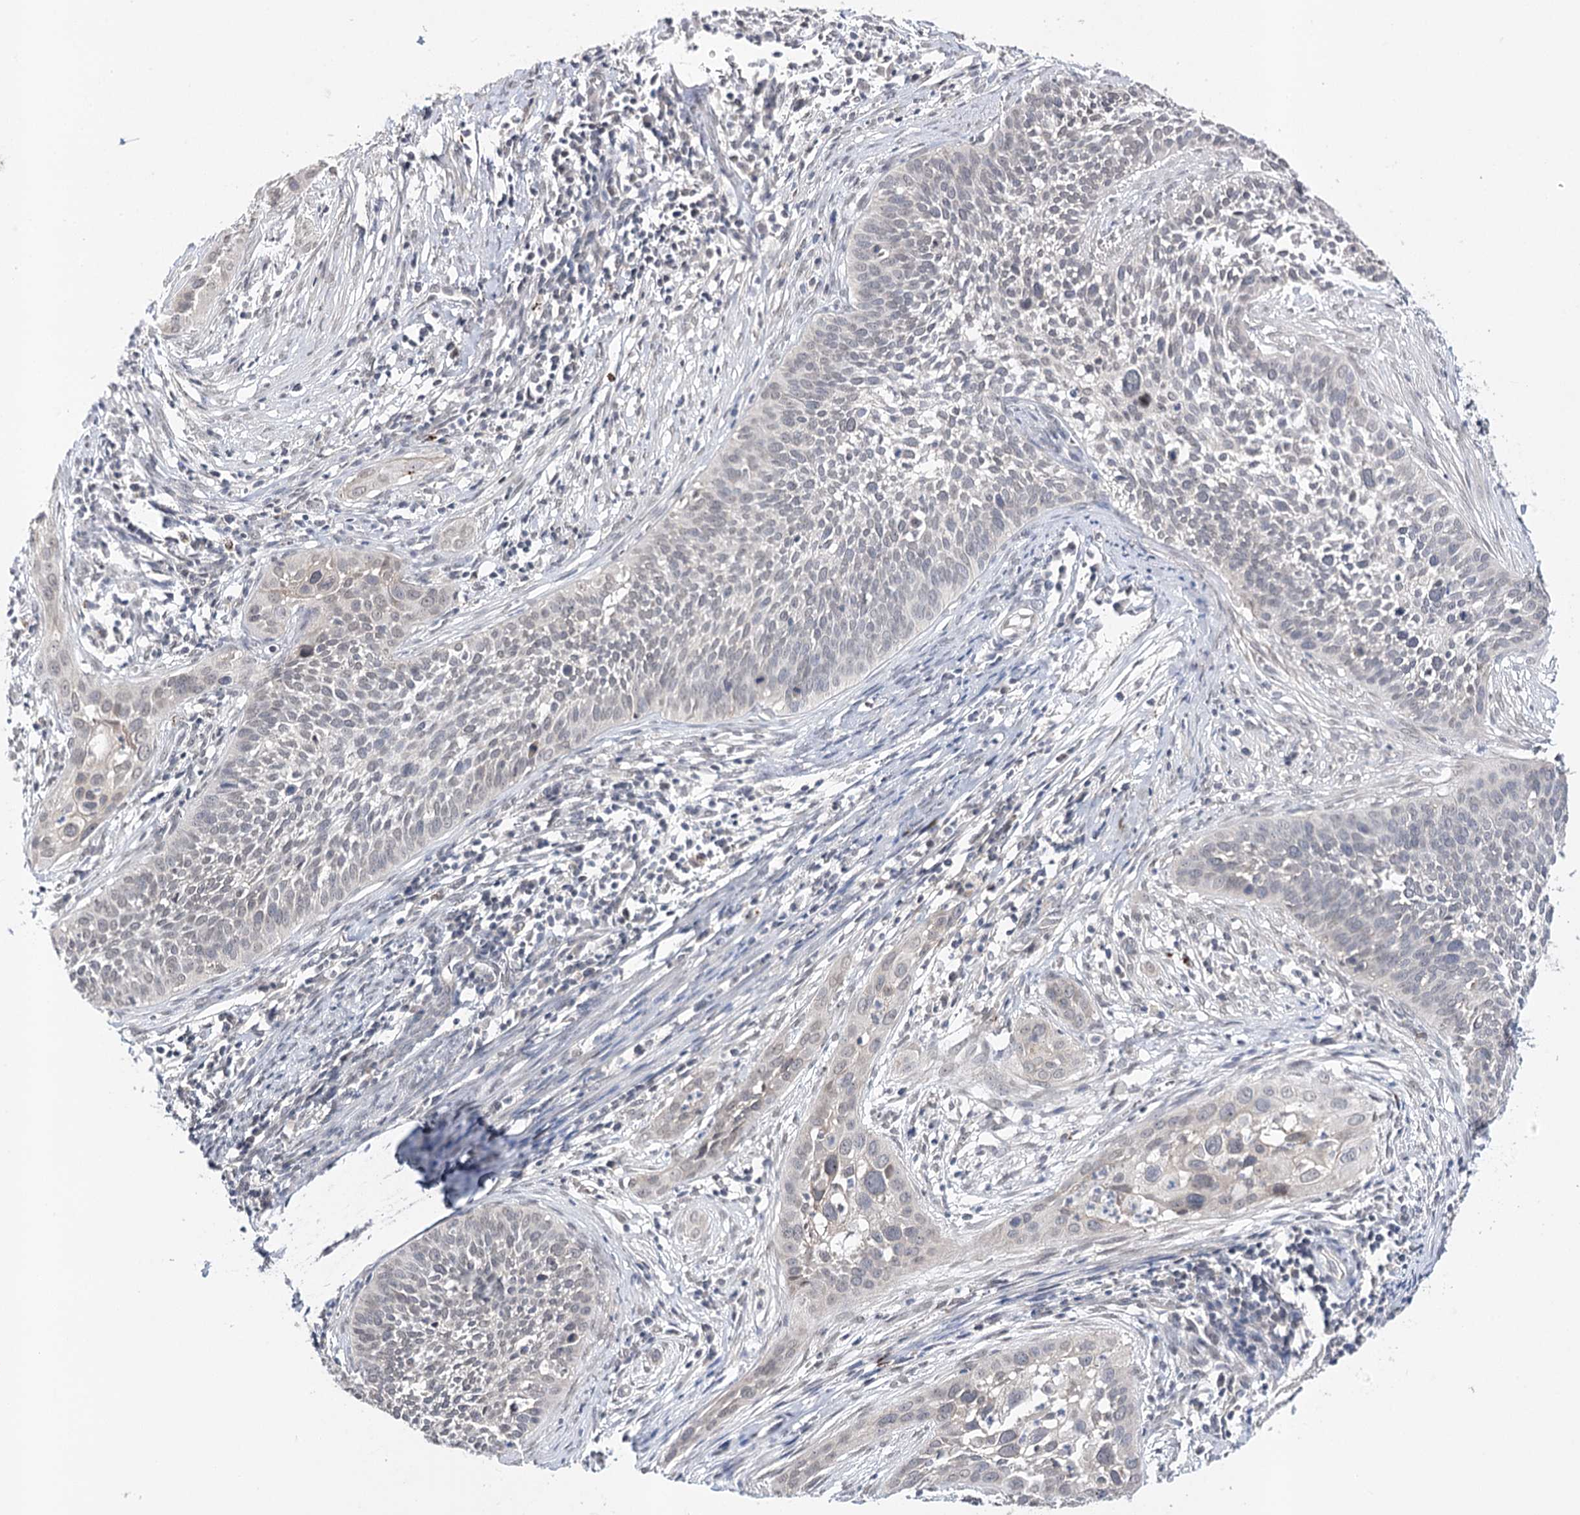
{"staining": {"intensity": "weak", "quantity": "<25%", "location": "nuclear"}, "tissue": "cervical cancer", "cell_type": "Tumor cells", "image_type": "cancer", "snomed": [{"axis": "morphology", "description": "Squamous cell carcinoma, NOS"}, {"axis": "topography", "description": "Cervix"}], "caption": "Human cervical cancer stained for a protein using immunohistochemistry displays no expression in tumor cells.", "gene": "ATP10B", "patient": {"sex": "female", "age": 34}}